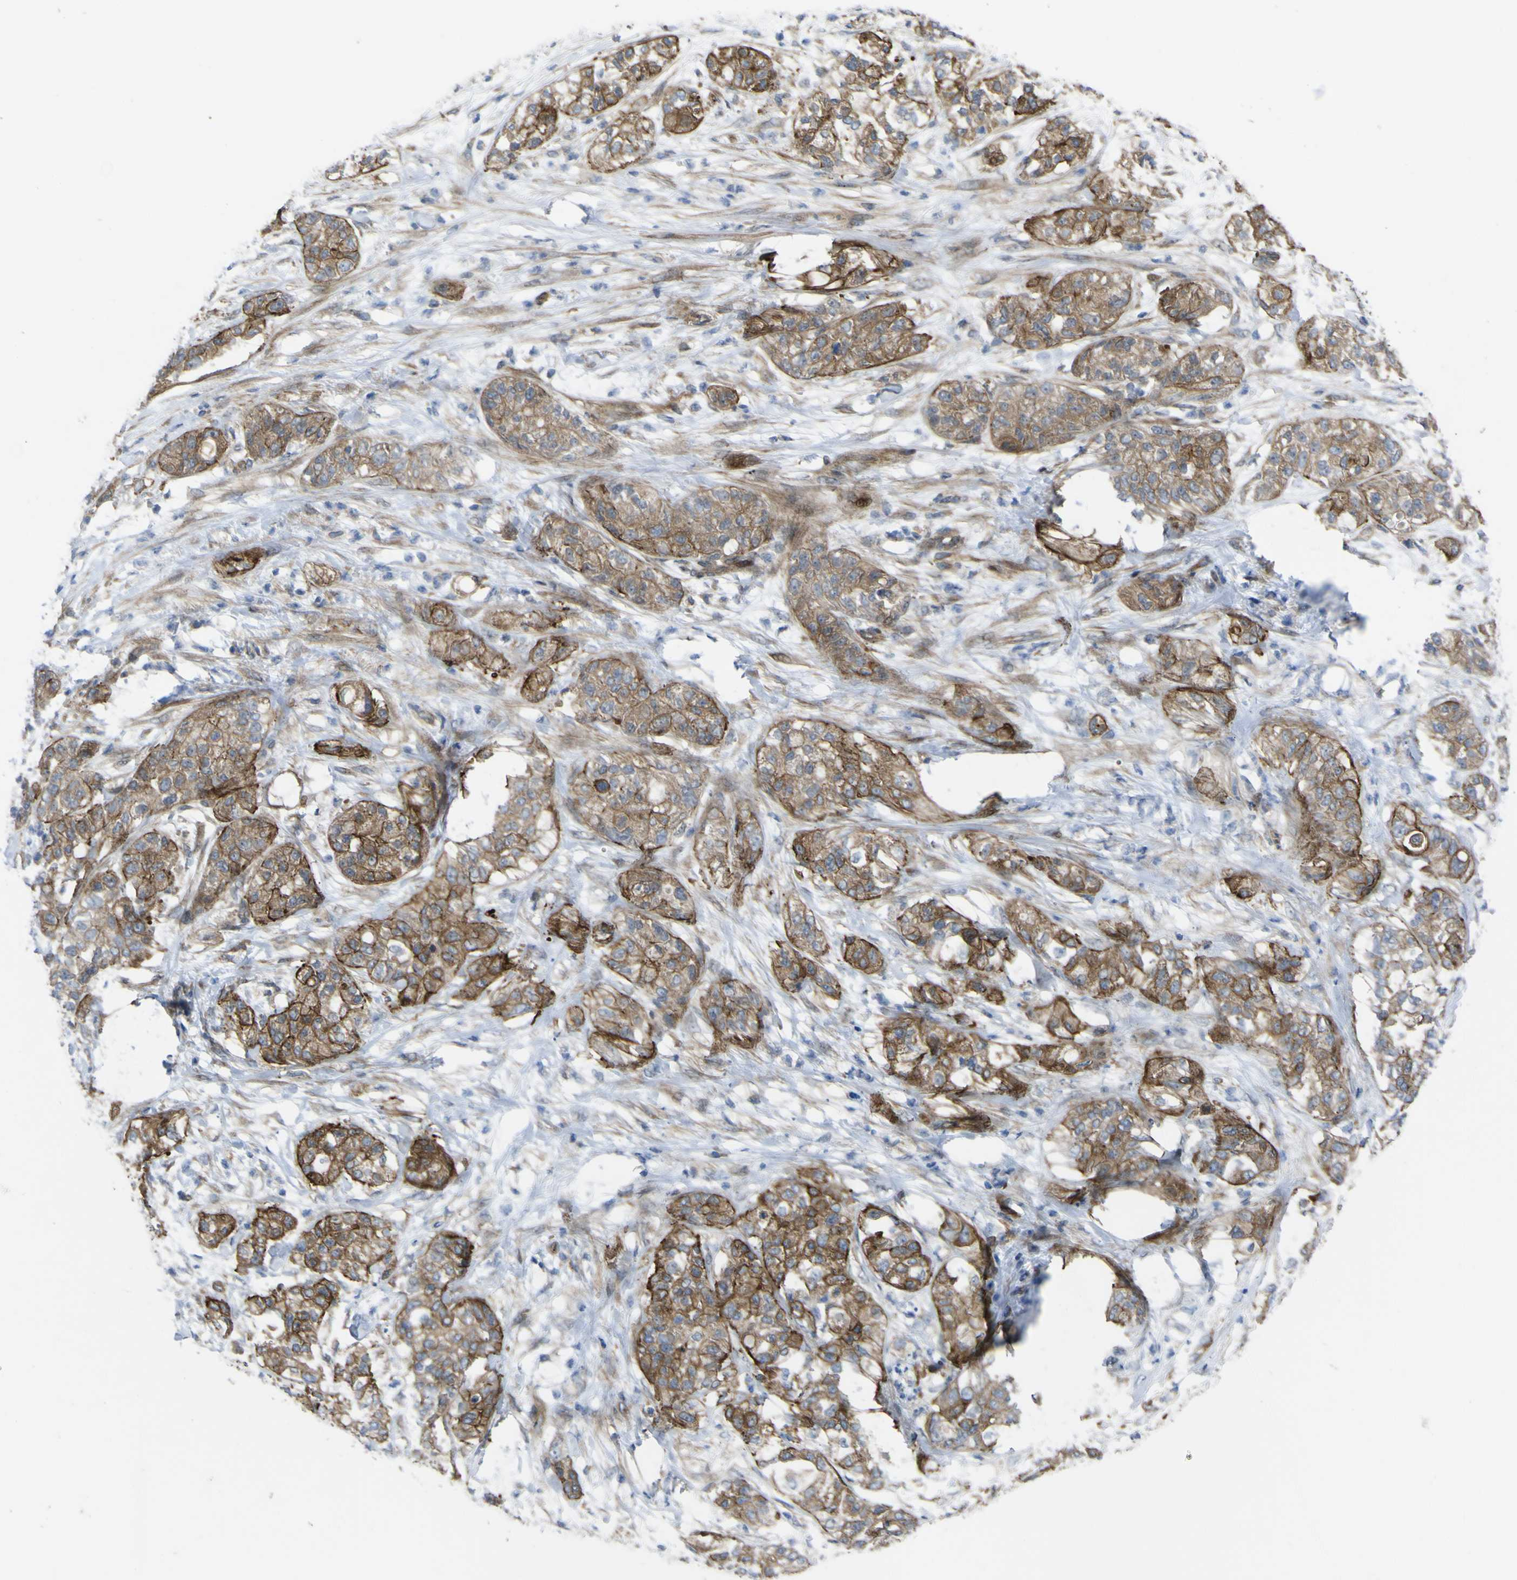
{"staining": {"intensity": "moderate", "quantity": ">75%", "location": "cytoplasmic/membranous"}, "tissue": "pancreatic cancer", "cell_type": "Tumor cells", "image_type": "cancer", "snomed": [{"axis": "morphology", "description": "Adenocarcinoma, NOS"}, {"axis": "topography", "description": "Pancreas"}], "caption": "Pancreatic cancer (adenocarcinoma) stained with a protein marker exhibits moderate staining in tumor cells.", "gene": "FBXO30", "patient": {"sex": "female", "age": 78}}